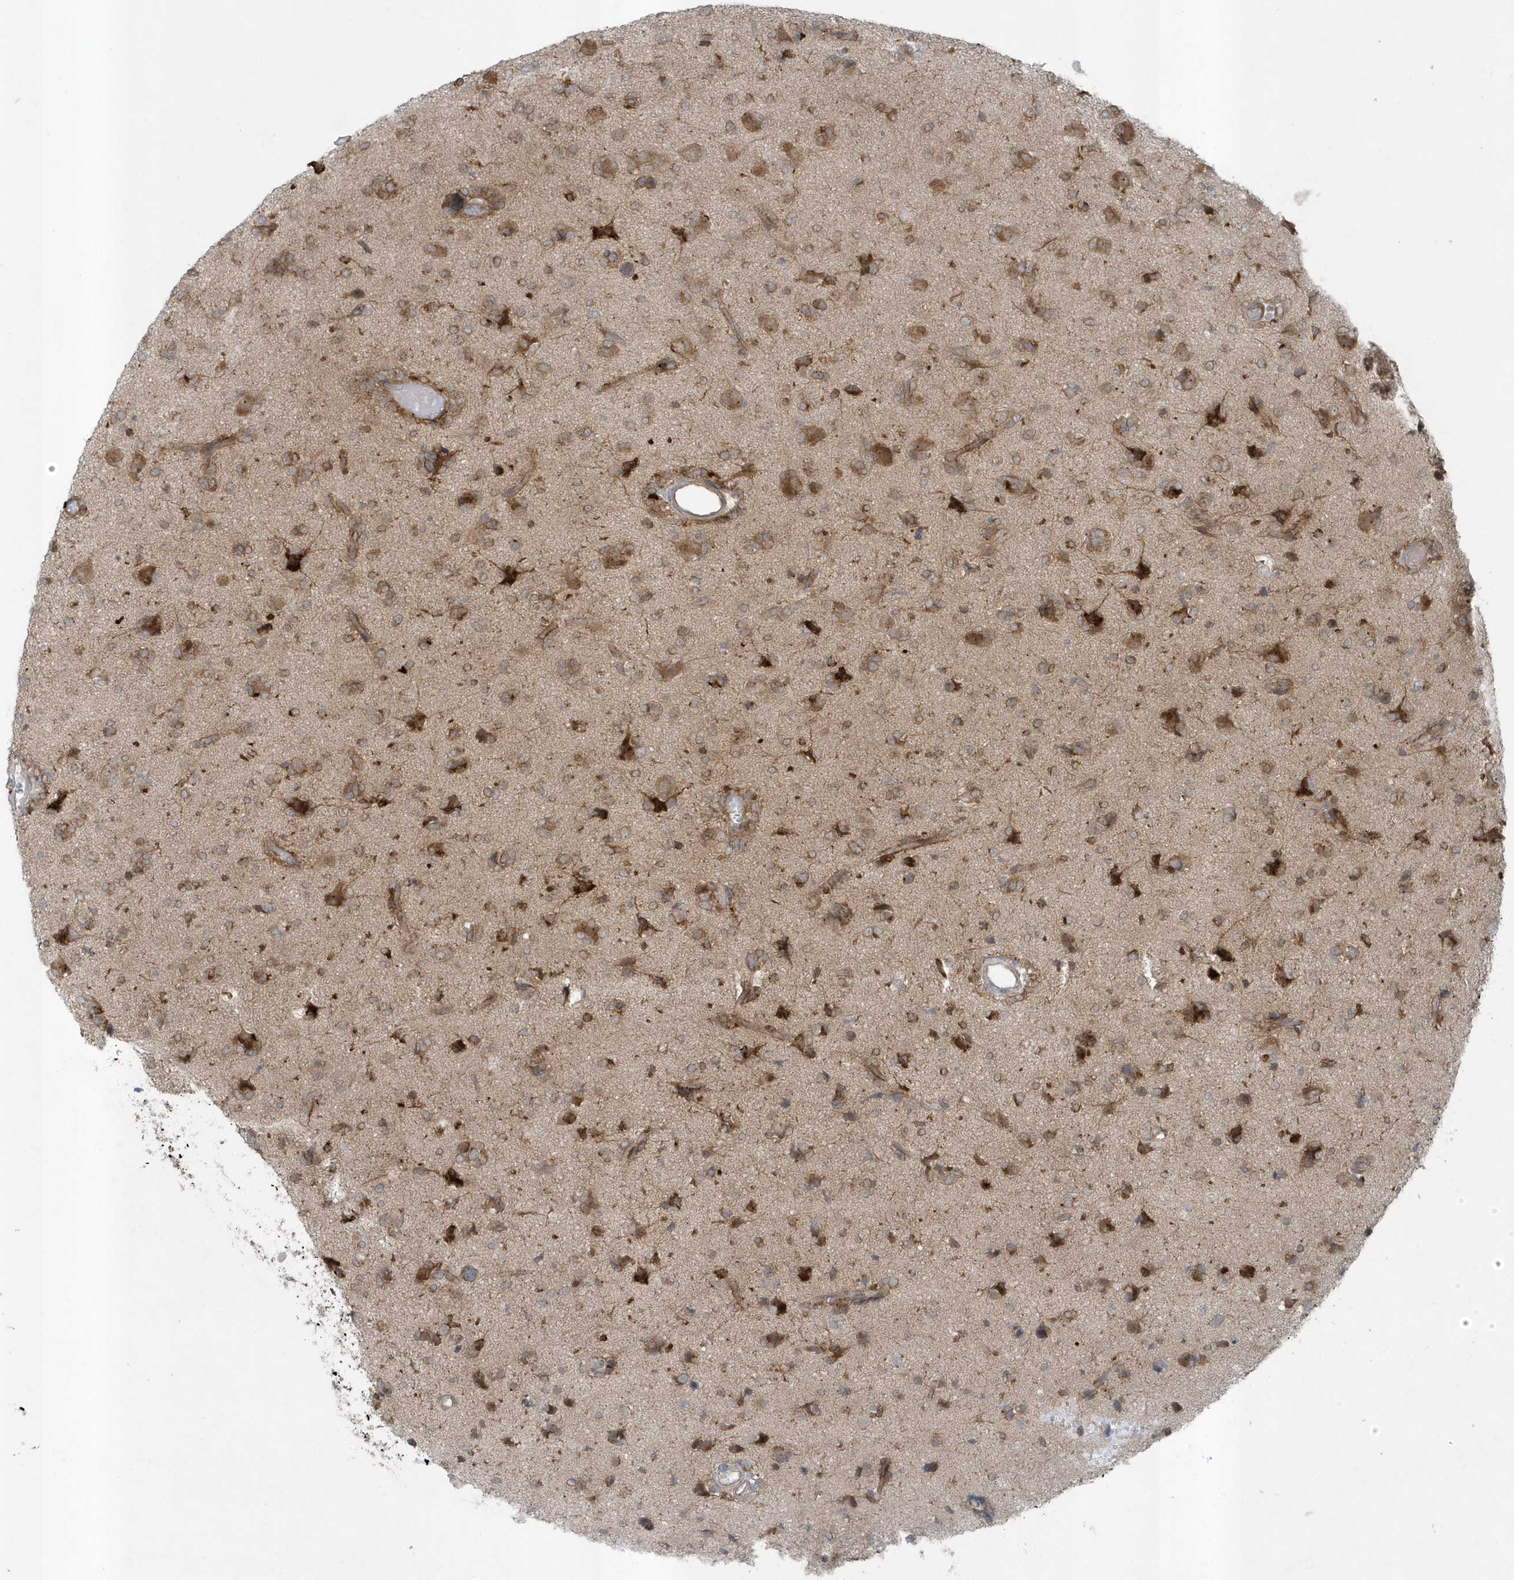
{"staining": {"intensity": "moderate", "quantity": ">75%", "location": "cytoplasmic/membranous"}, "tissue": "glioma", "cell_type": "Tumor cells", "image_type": "cancer", "snomed": [{"axis": "morphology", "description": "Glioma, malignant, High grade"}, {"axis": "topography", "description": "Brain"}], "caption": "Brown immunohistochemical staining in glioma reveals moderate cytoplasmic/membranous staining in about >75% of tumor cells.", "gene": "FAM98A", "patient": {"sex": "female", "age": 59}}